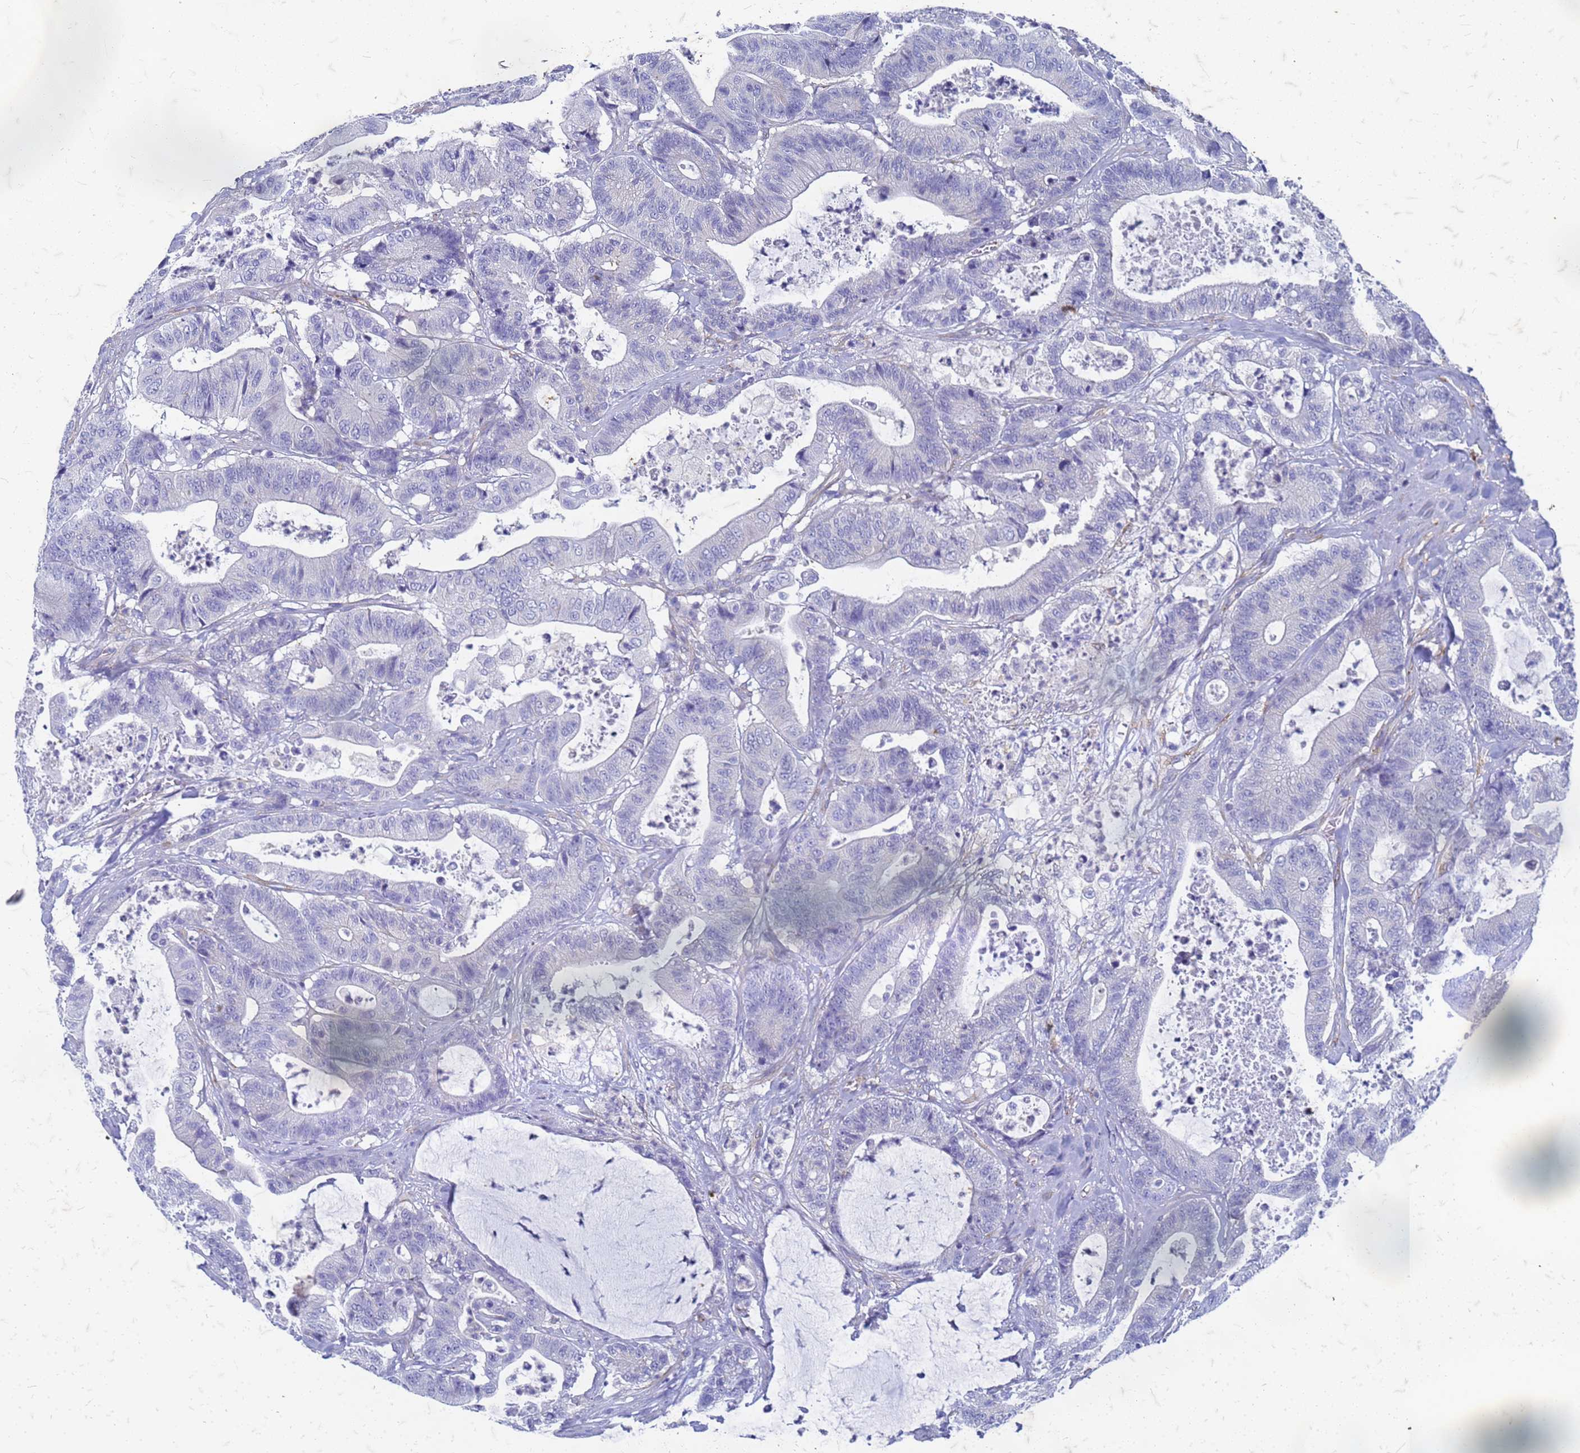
{"staining": {"intensity": "negative", "quantity": "none", "location": "none"}, "tissue": "colorectal cancer", "cell_type": "Tumor cells", "image_type": "cancer", "snomed": [{"axis": "morphology", "description": "Adenocarcinoma, NOS"}, {"axis": "topography", "description": "Colon"}], "caption": "Tumor cells are negative for brown protein staining in adenocarcinoma (colorectal).", "gene": "TRIM64B", "patient": {"sex": "female", "age": 84}}